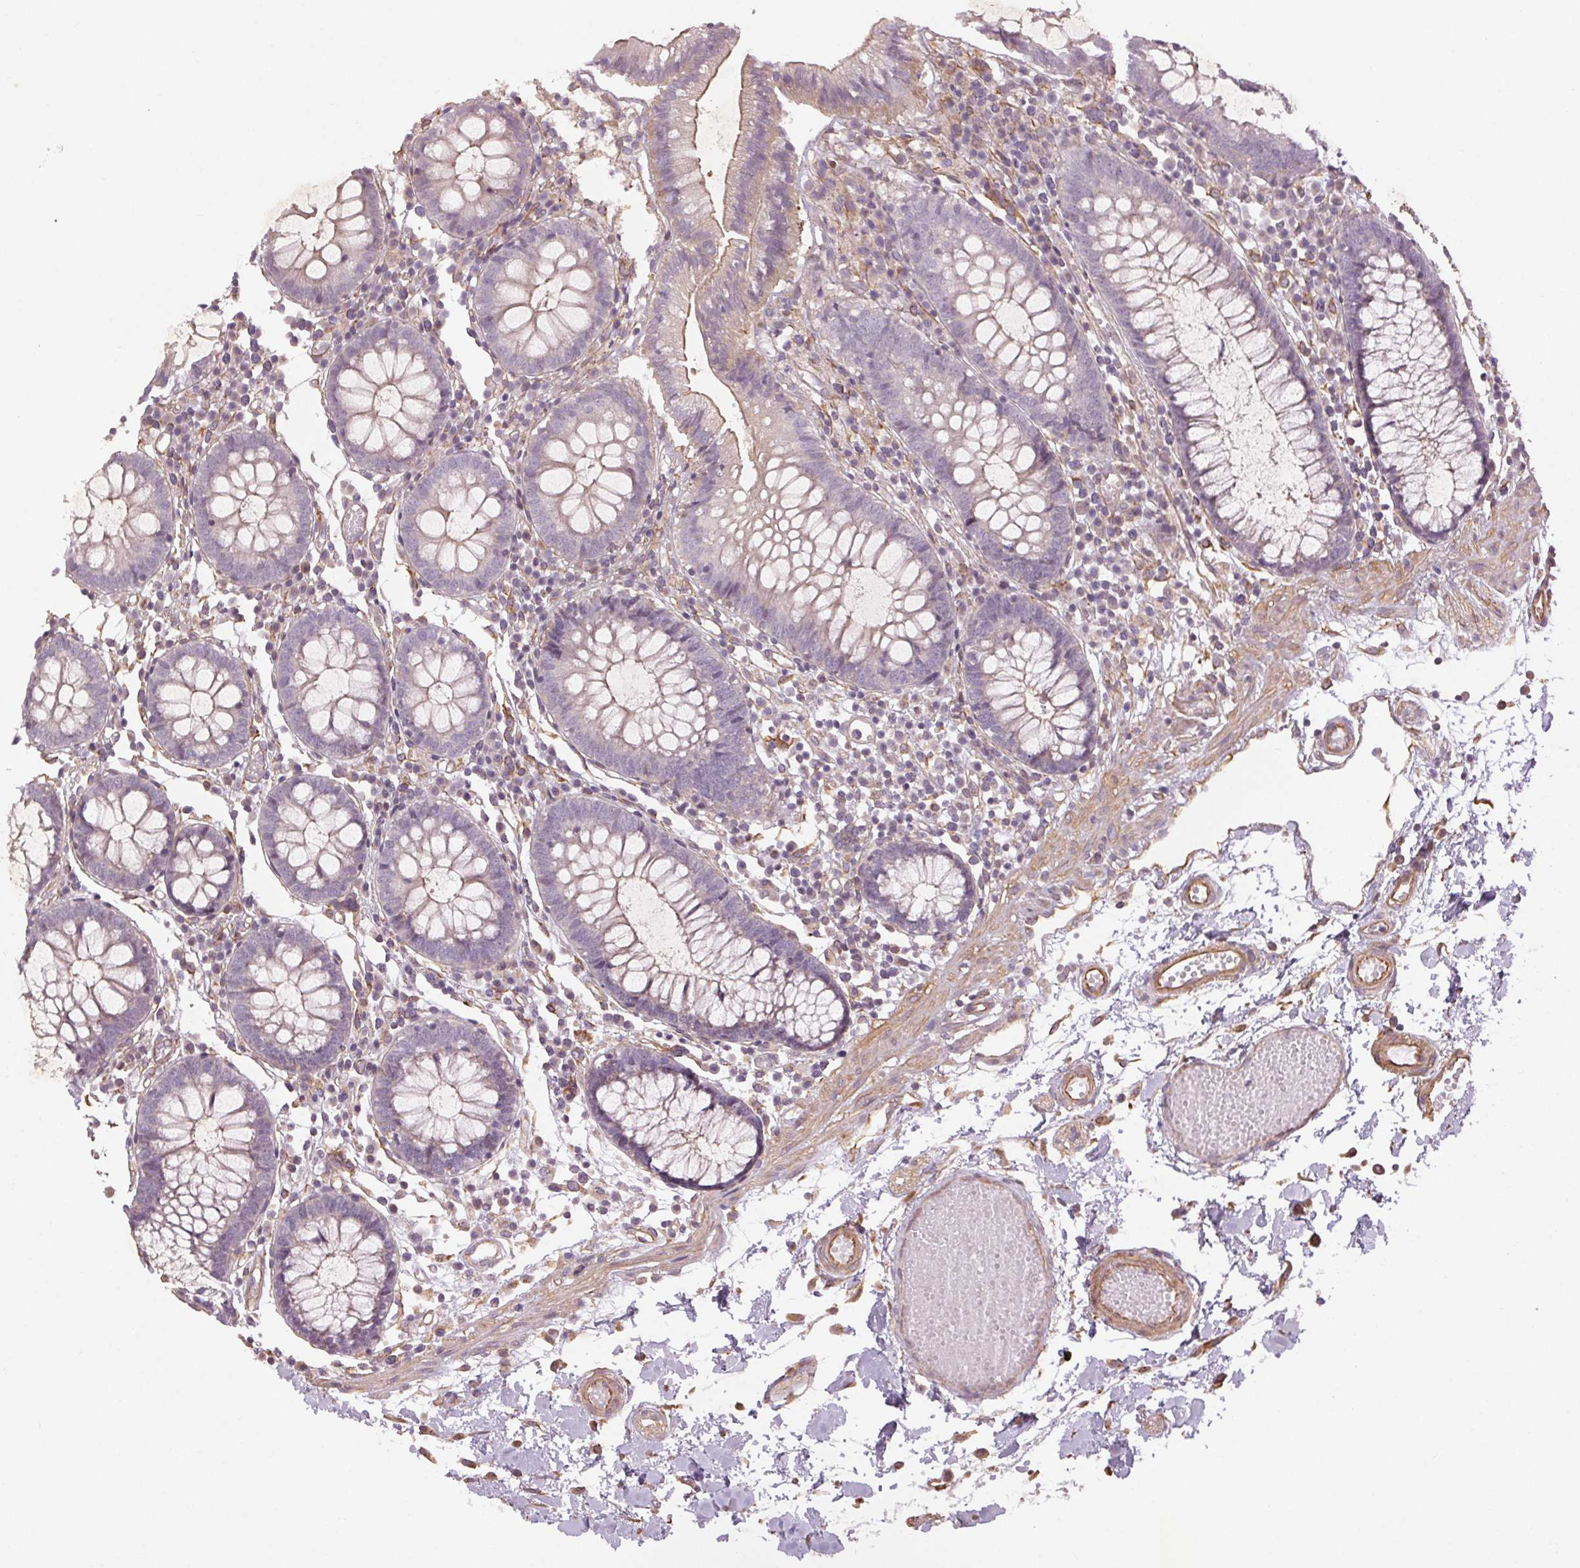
{"staining": {"intensity": "moderate", "quantity": ">75%", "location": "cytoplasmic/membranous"}, "tissue": "colon", "cell_type": "Endothelial cells", "image_type": "normal", "snomed": [{"axis": "morphology", "description": "Normal tissue, NOS"}, {"axis": "morphology", "description": "Adenocarcinoma, NOS"}, {"axis": "topography", "description": "Colon"}], "caption": "Protein expression analysis of normal colon reveals moderate cytoplasmic/membranous positivity in about >75% of endothelial cells.", "gene": "CCSER1", "patient": {"sex": "male", "age": 83}}